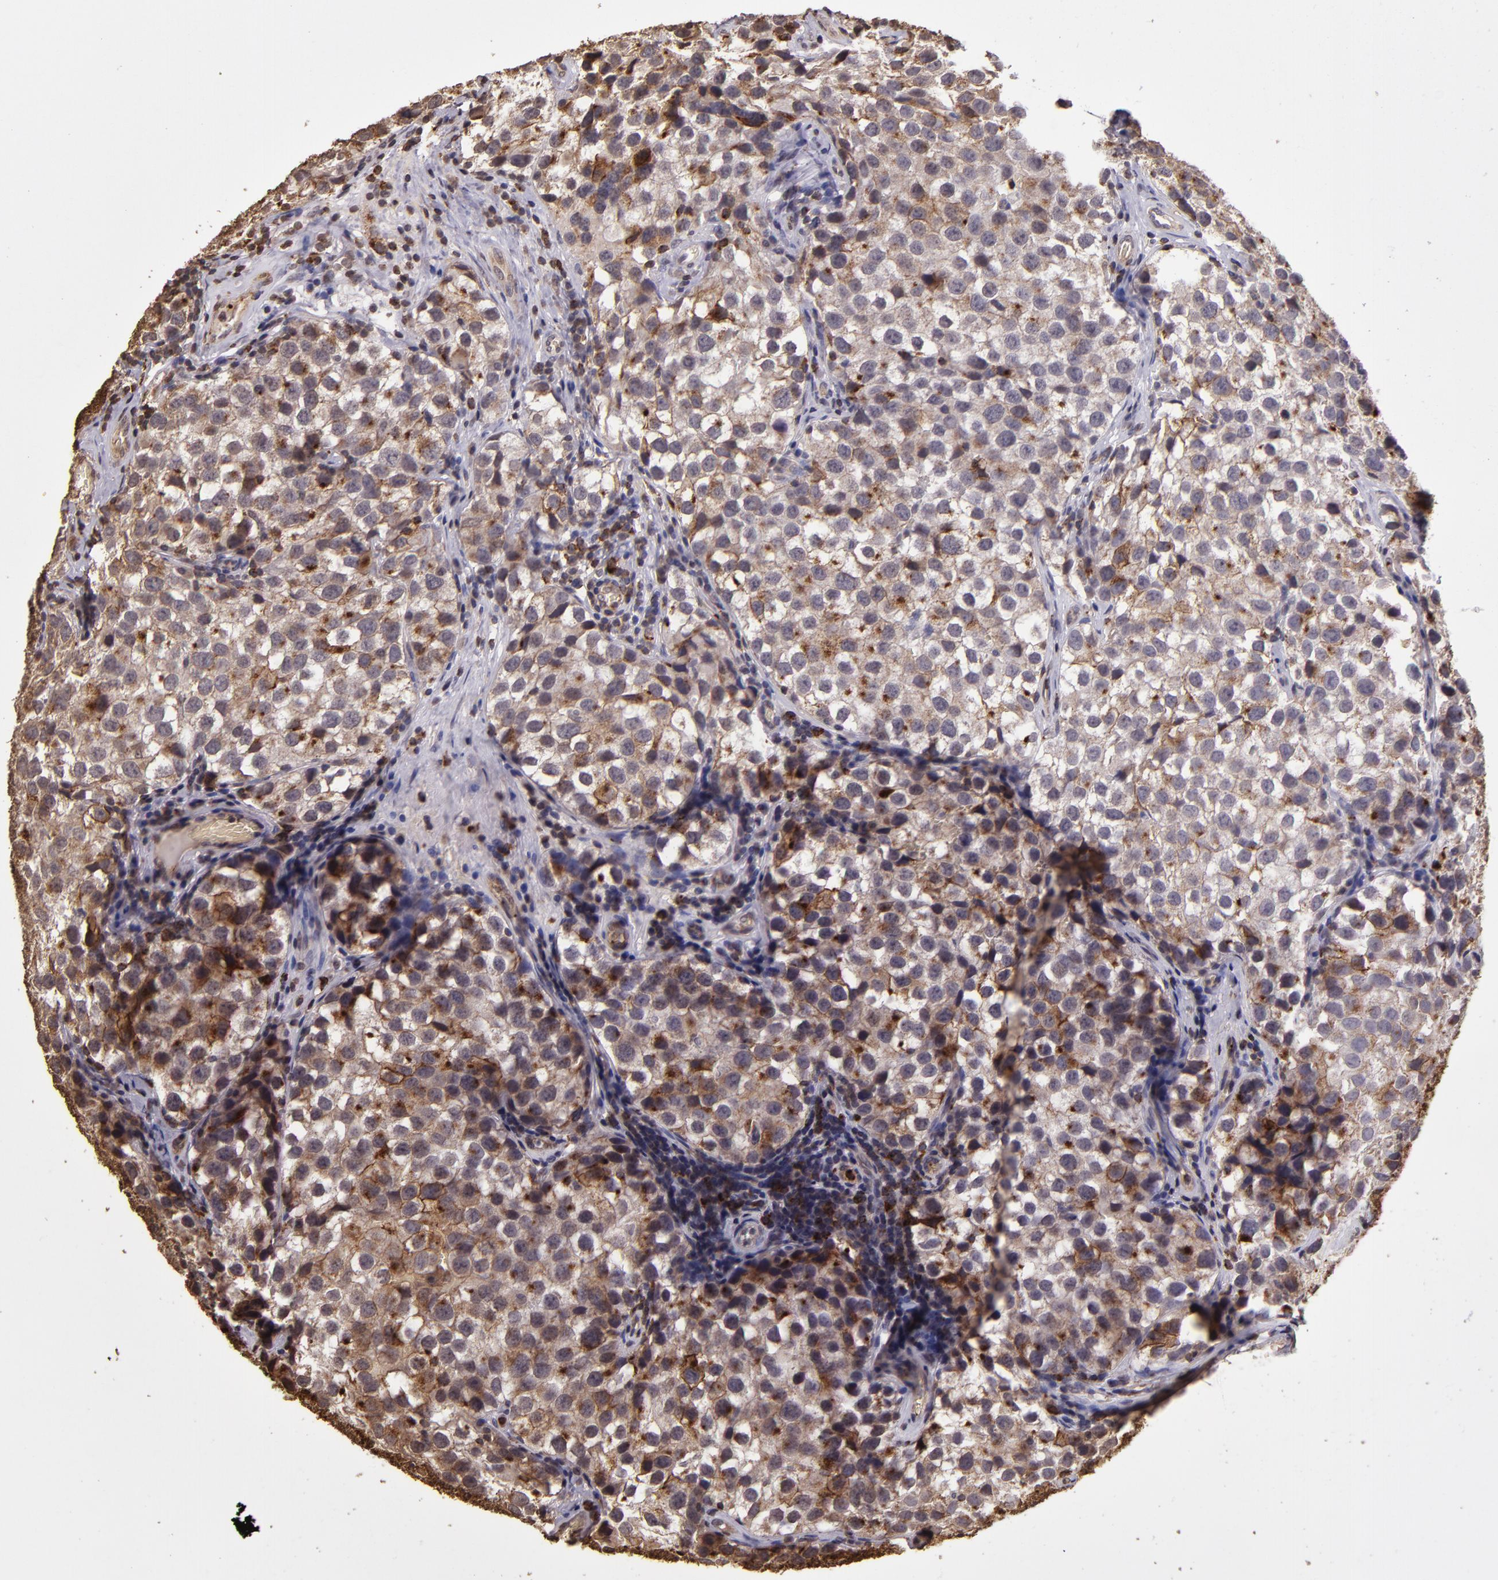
{"staining": {"intensity": "weak", "quantity": "25%-75%", "location": "cytoplasmic/membranous"}, "tissue": "testis cancer", "cell_type": "Tumor cells", "image_type": "cancer", "snomed": [{"axis": "morphology", "description": "Seminoma, NOS"}, {"axis": "topography", "description": "Testis"}], "caption": "A photomicrograph of human testis seminoma stained for a protein displays weak cytoplasmic/membranous brown staining in tumor cells.", "gene": "SLC2A3", "patient": {"sex": "male", "age": 39}}